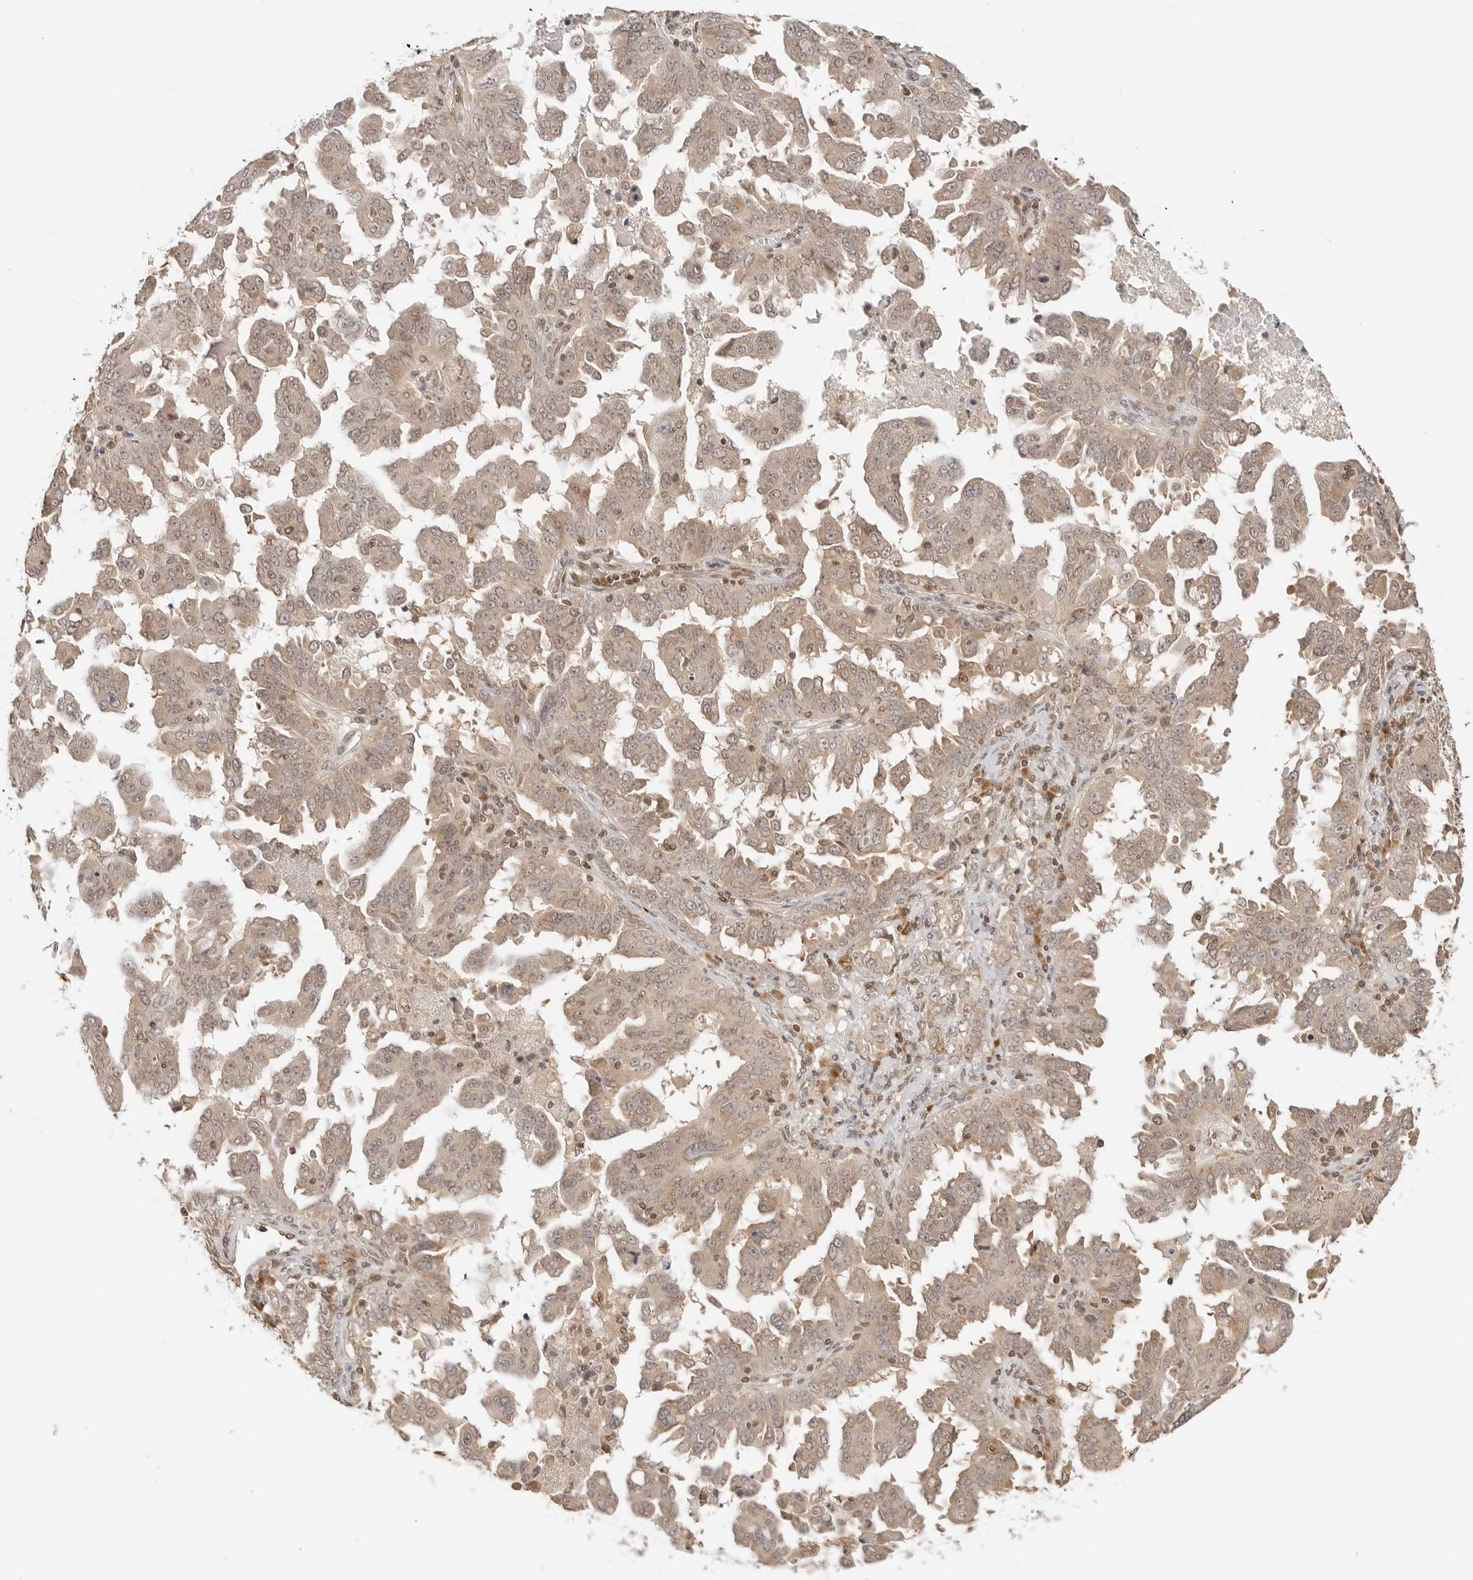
{"staining": {"intensity": "weak", "quantity": ">75%", "location": "cytoplasmic/membranous"}, "tissue": "ovarian cancer", "cell_type": "Tumor cells", "image_type": "cancer", "snomed": [{"axis": "morphology", "description": "Carcinoma, endometroid"}, {"axis": "topography", "description": "Ovary"}], "caption": "A photomicrograph of human ovarian endometroid carcinoma stained for a protein demonstrates weak cytoplasmic/membranous brown staining in tumor cells.", "gene": "POLH", "patient": {"sex": "female", "age": 62}}